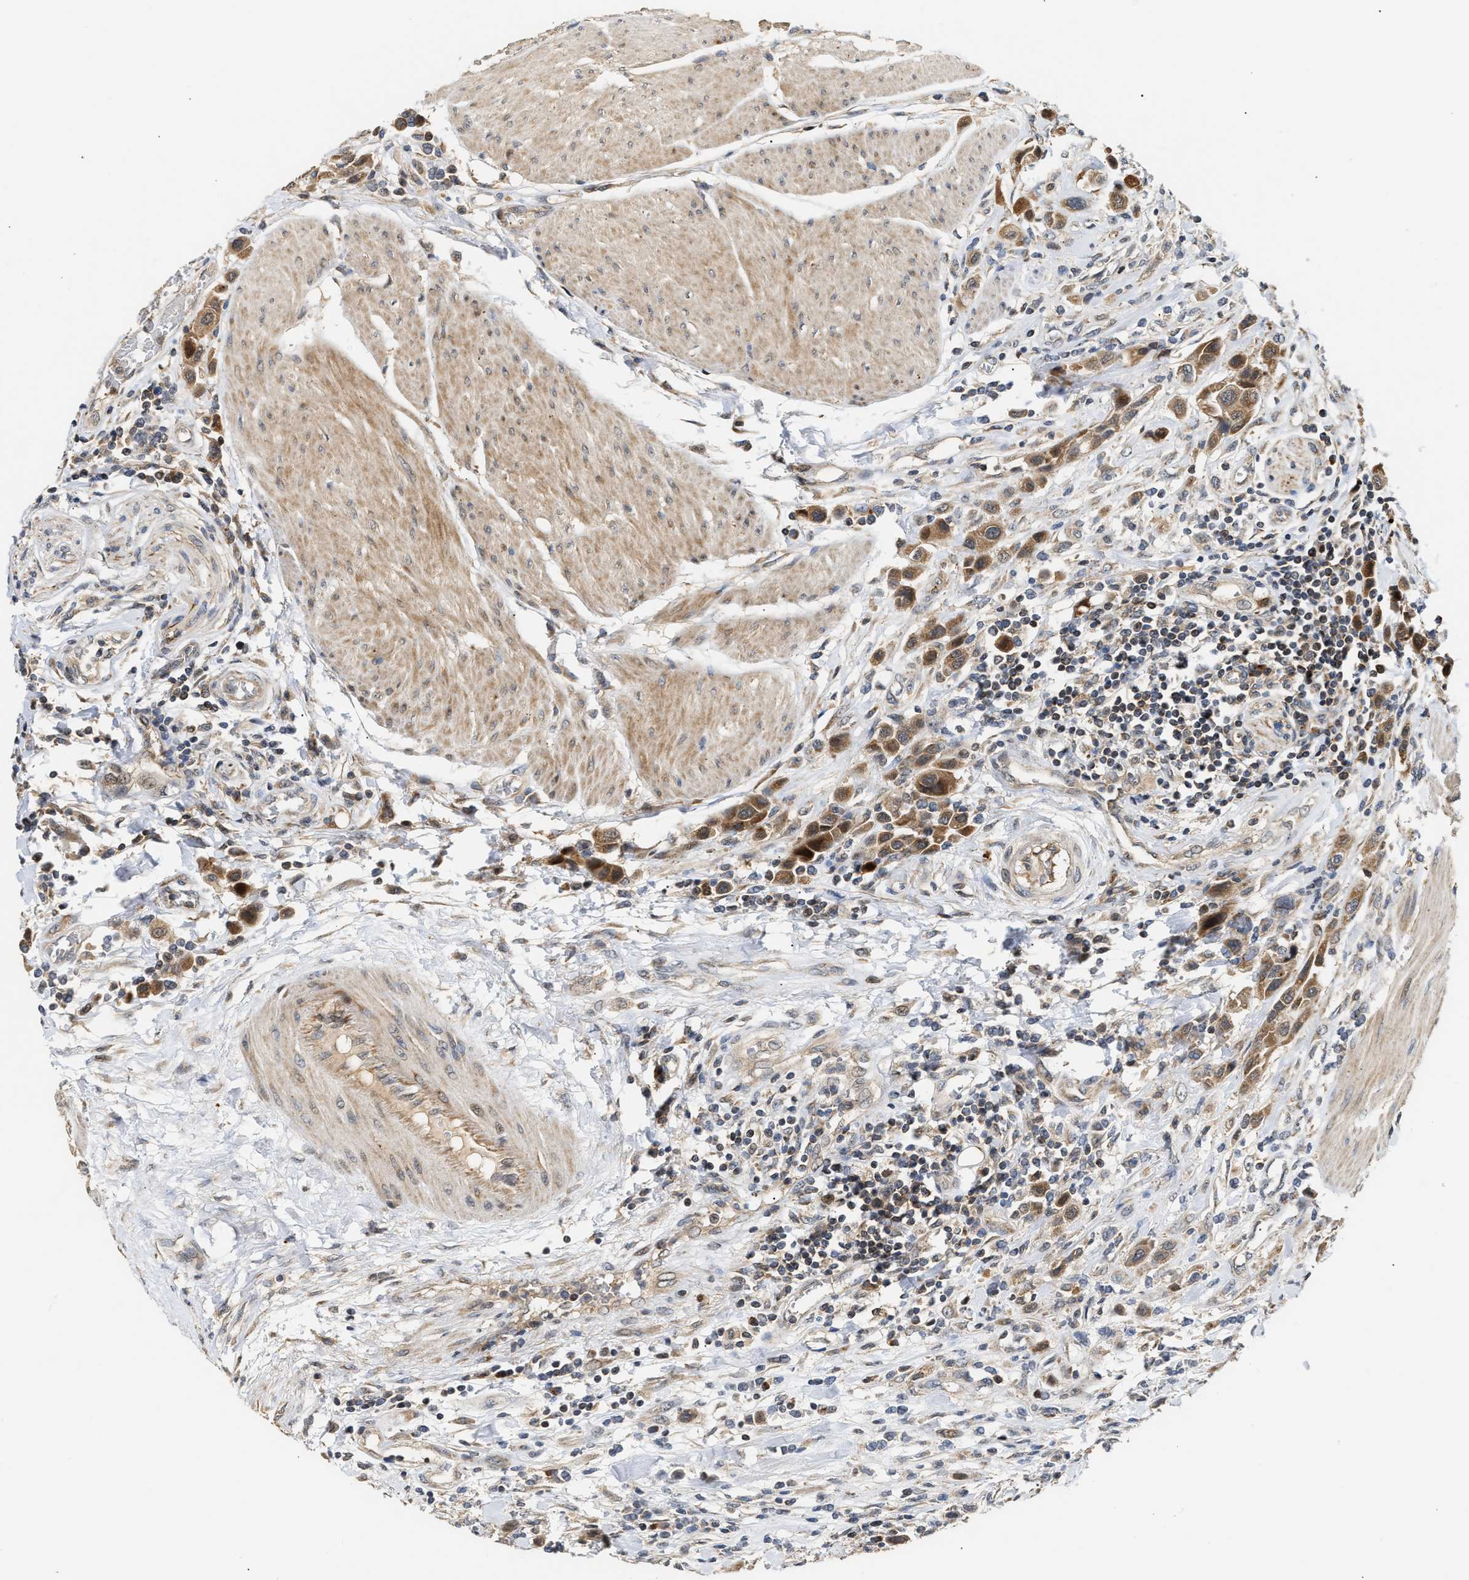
{"staining": {"intensity": "moderate", "quantity": ">75%", "location": "cytoplasmic/membranous"}, "tissue": "urothelial cancer", "cell_type": "Tumor cells", "image_type": "cancer", "snomed": [{"axis": "morphology", "description": "Urothelial carcinoma, High grade"}, {"axis": "topography", "description": "Urinary bladder"}], "caption": "Immunohistochemistry (IHC) staining of urothelial cancer, which displays medium levels of moderate cytoplasmic/membranous expression in approximately >75% of tumor cells indicating moderate cytoplasmic/membranous protein expression. The staining was performed using DAB (3,3'-diaminobenzidine) (brown) for protein detection and nuclei were counterstained in hematoxylin (blue).", "gene": "EXTL2", "patient": {"sex": "male", "age": 50}}